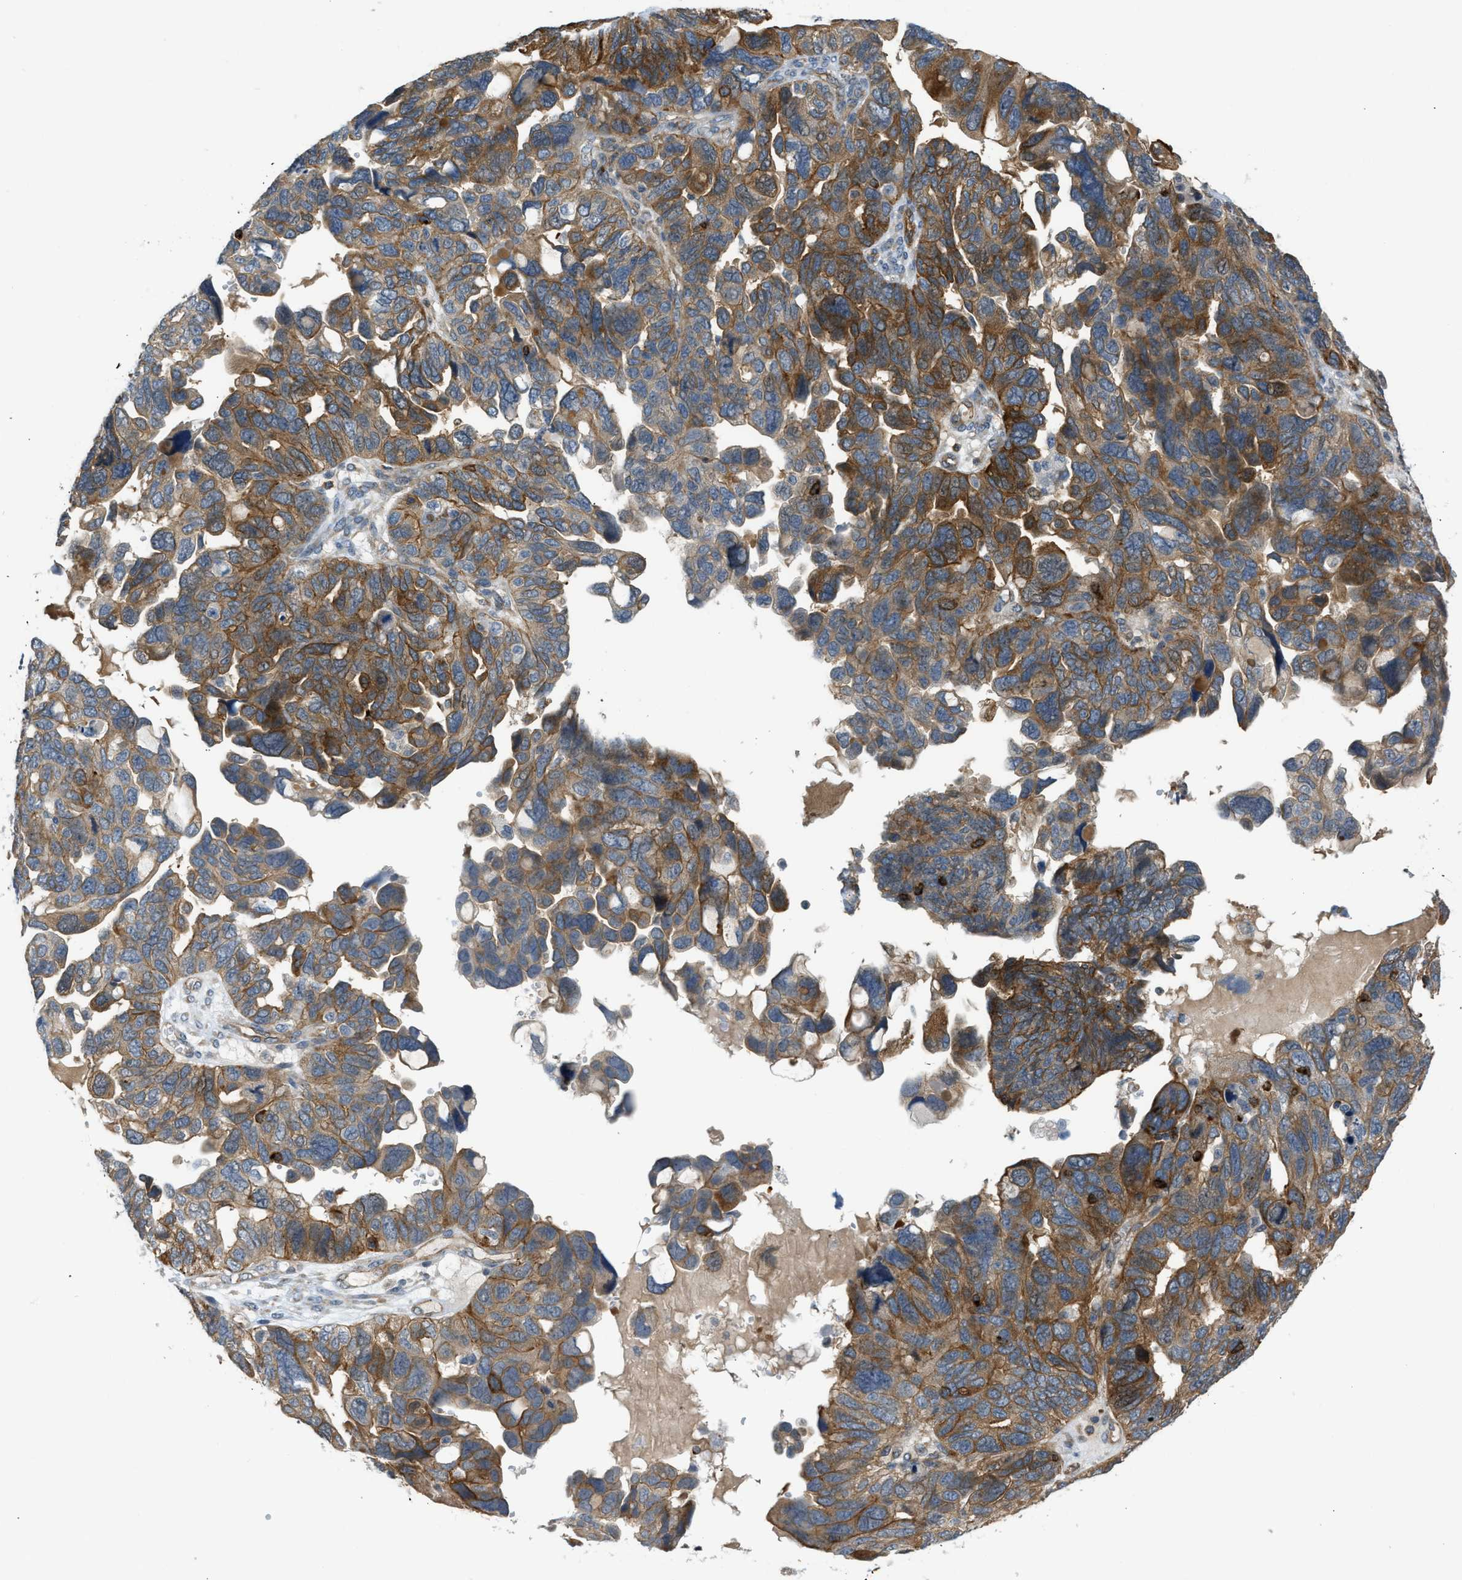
{"staining": {"intensity": "strong", "quantity": ">75%", "location": "cytoplasmic/membranous"}, "tissue": "ovarian cancer", "cell_type": "Tumor cells", "image_type": "cancer", "snomed": [{"axis": "morphology", "description": "Cystadenocarcinoma, serous, NOS"}, {"axis": "topography", "description": "Ovary"}], "caption": "IHC micrograph of ovarian serous cystadenocarcinoma stained for a protein (brown), which reveals high levels of strong cytoplasmic/membranous expression in approximately >75% of tumor cells.", "gene": "KIAA1671", "patient": {"sex": "female", "age": 79}}